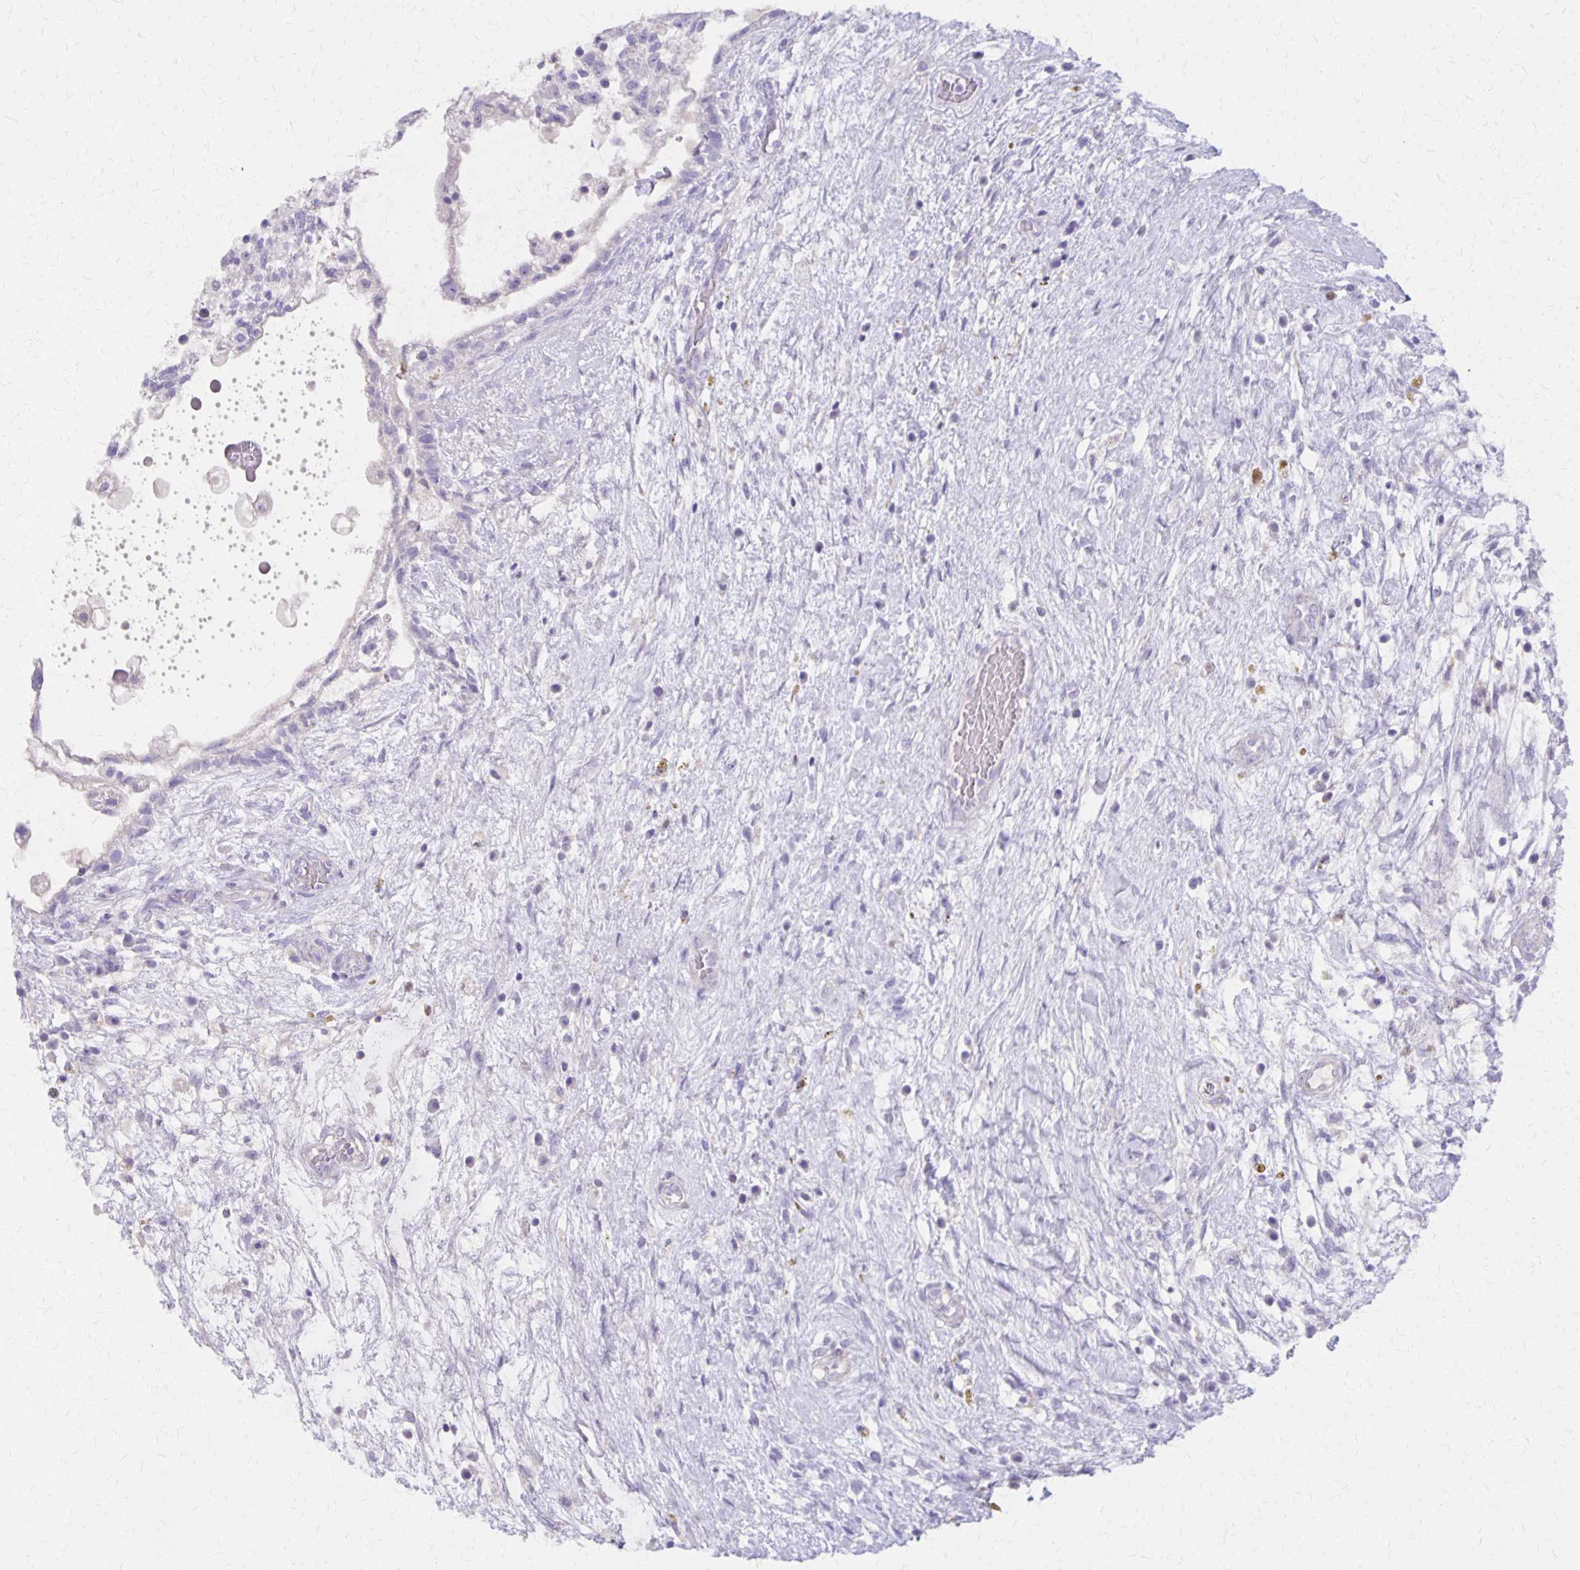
{"staining": {"intensity": "negative", "quantity": "none", "location": "none"}, "tissue": "testis cancer", "cell_type": "Tumor cells", "image_type": "cancer", "snomed": [{"axis": "morphology", "description": "Normal tissue, NOS"}, {"axis": "morphology", "description": "Carcinoma, Embryonal, NOS"}, {"axis": "topography", "description": "Testis"}], "caption": "IHC of testis embryonal carcinoma shows no expression in tumor cells.", "gene": "SEPTIN5", "patient": {"sex": "male", "age": 32}}